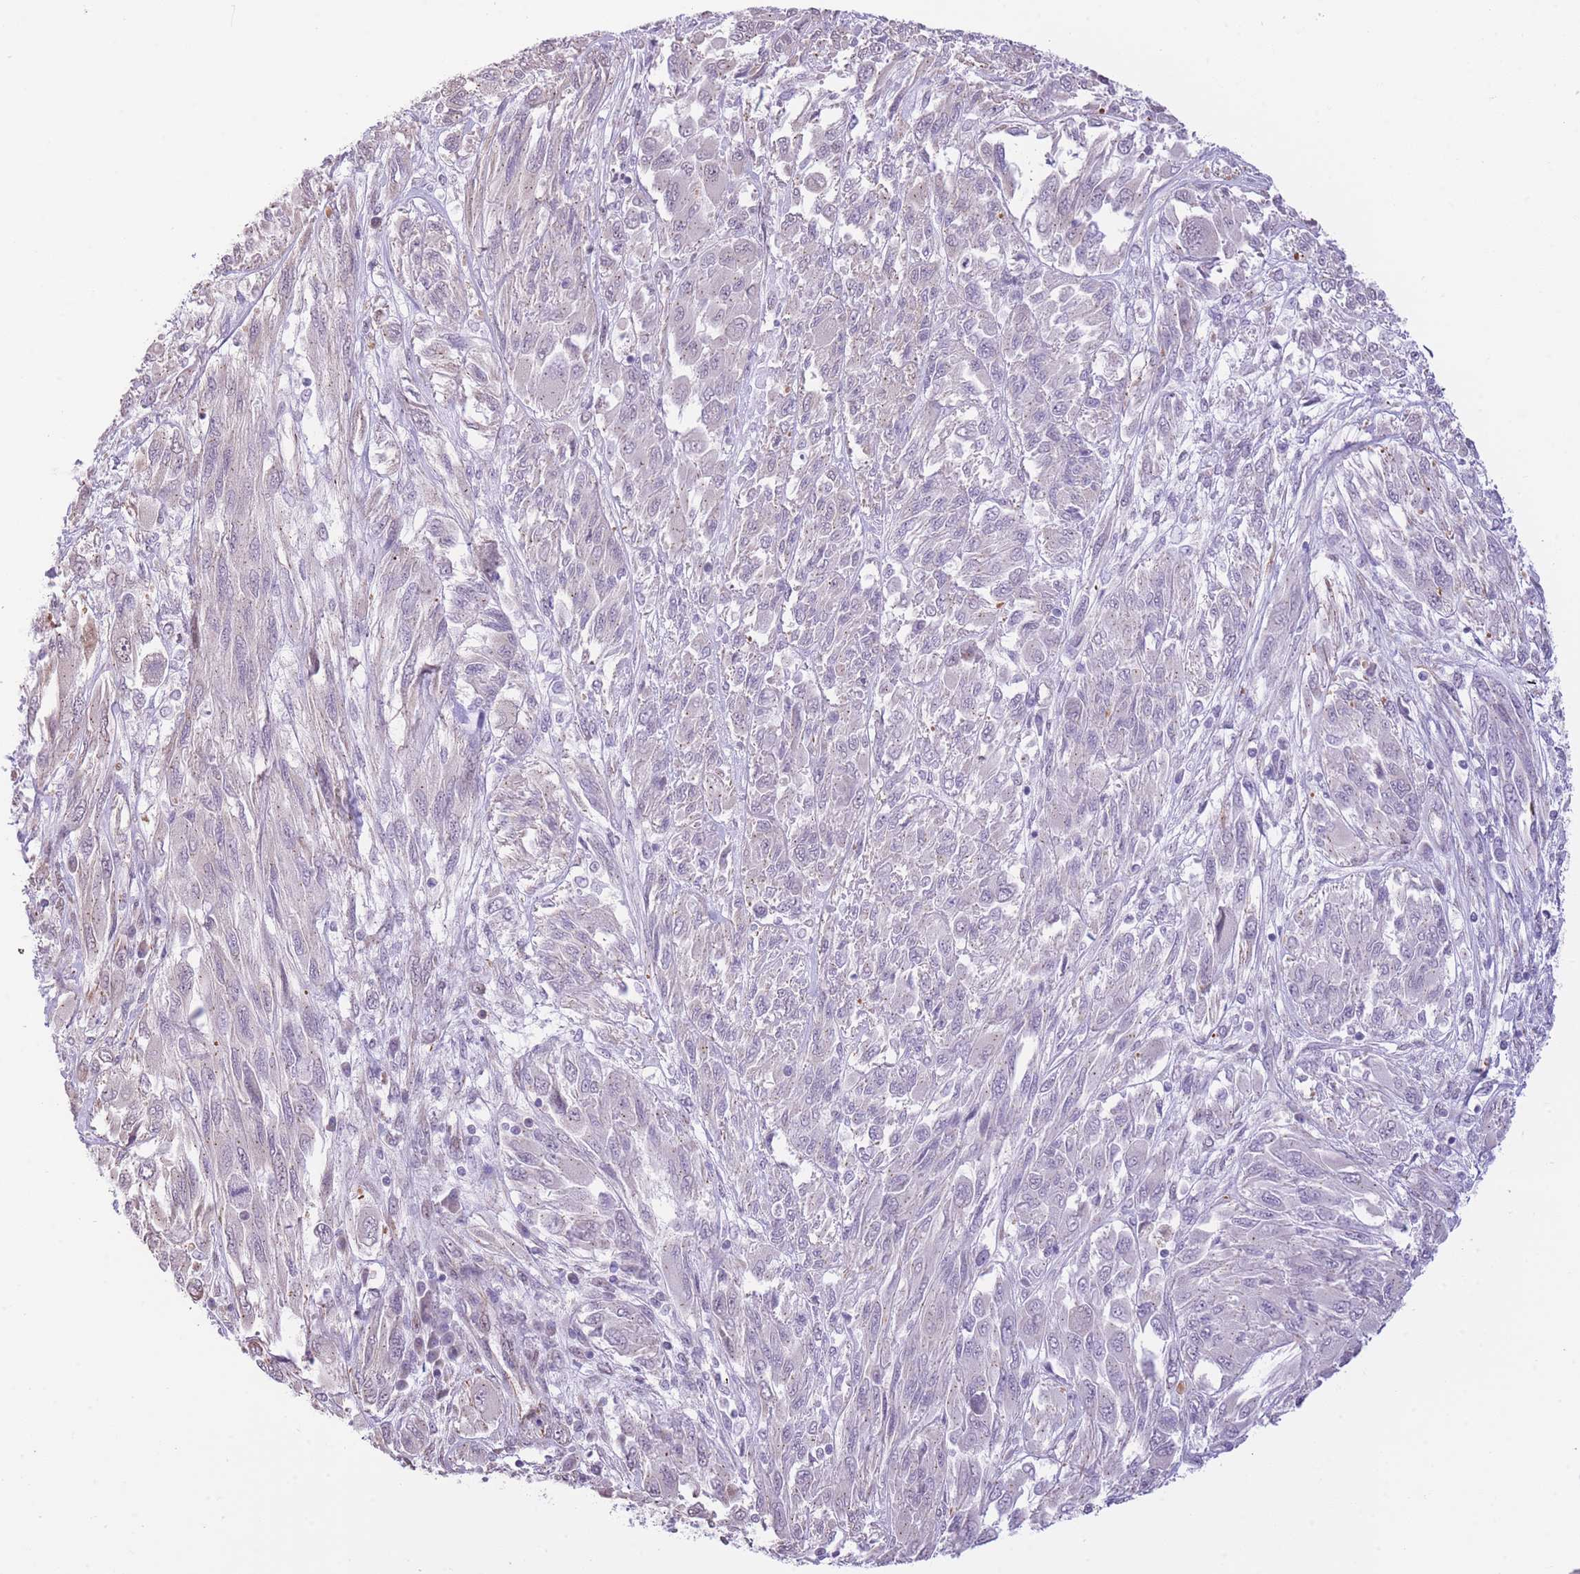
{"staining": {"intensity": "negative", "quantity": "none", "location": "none"}, "tissue": "melanoma", "cell_type": "Tumor cells", "image_type": "cancer", "snomed": [{"axis": "morphology", "description": "Malignant melanoma, NOS"}, {"axis": "topography", "description": "Skin"}], "caption": "Immunohistochemical staining of malignant melanoma exhibits no significant staining in tumor cells.", "gene": "PSG8", "patient": {"sex": "female", "age": 91}}